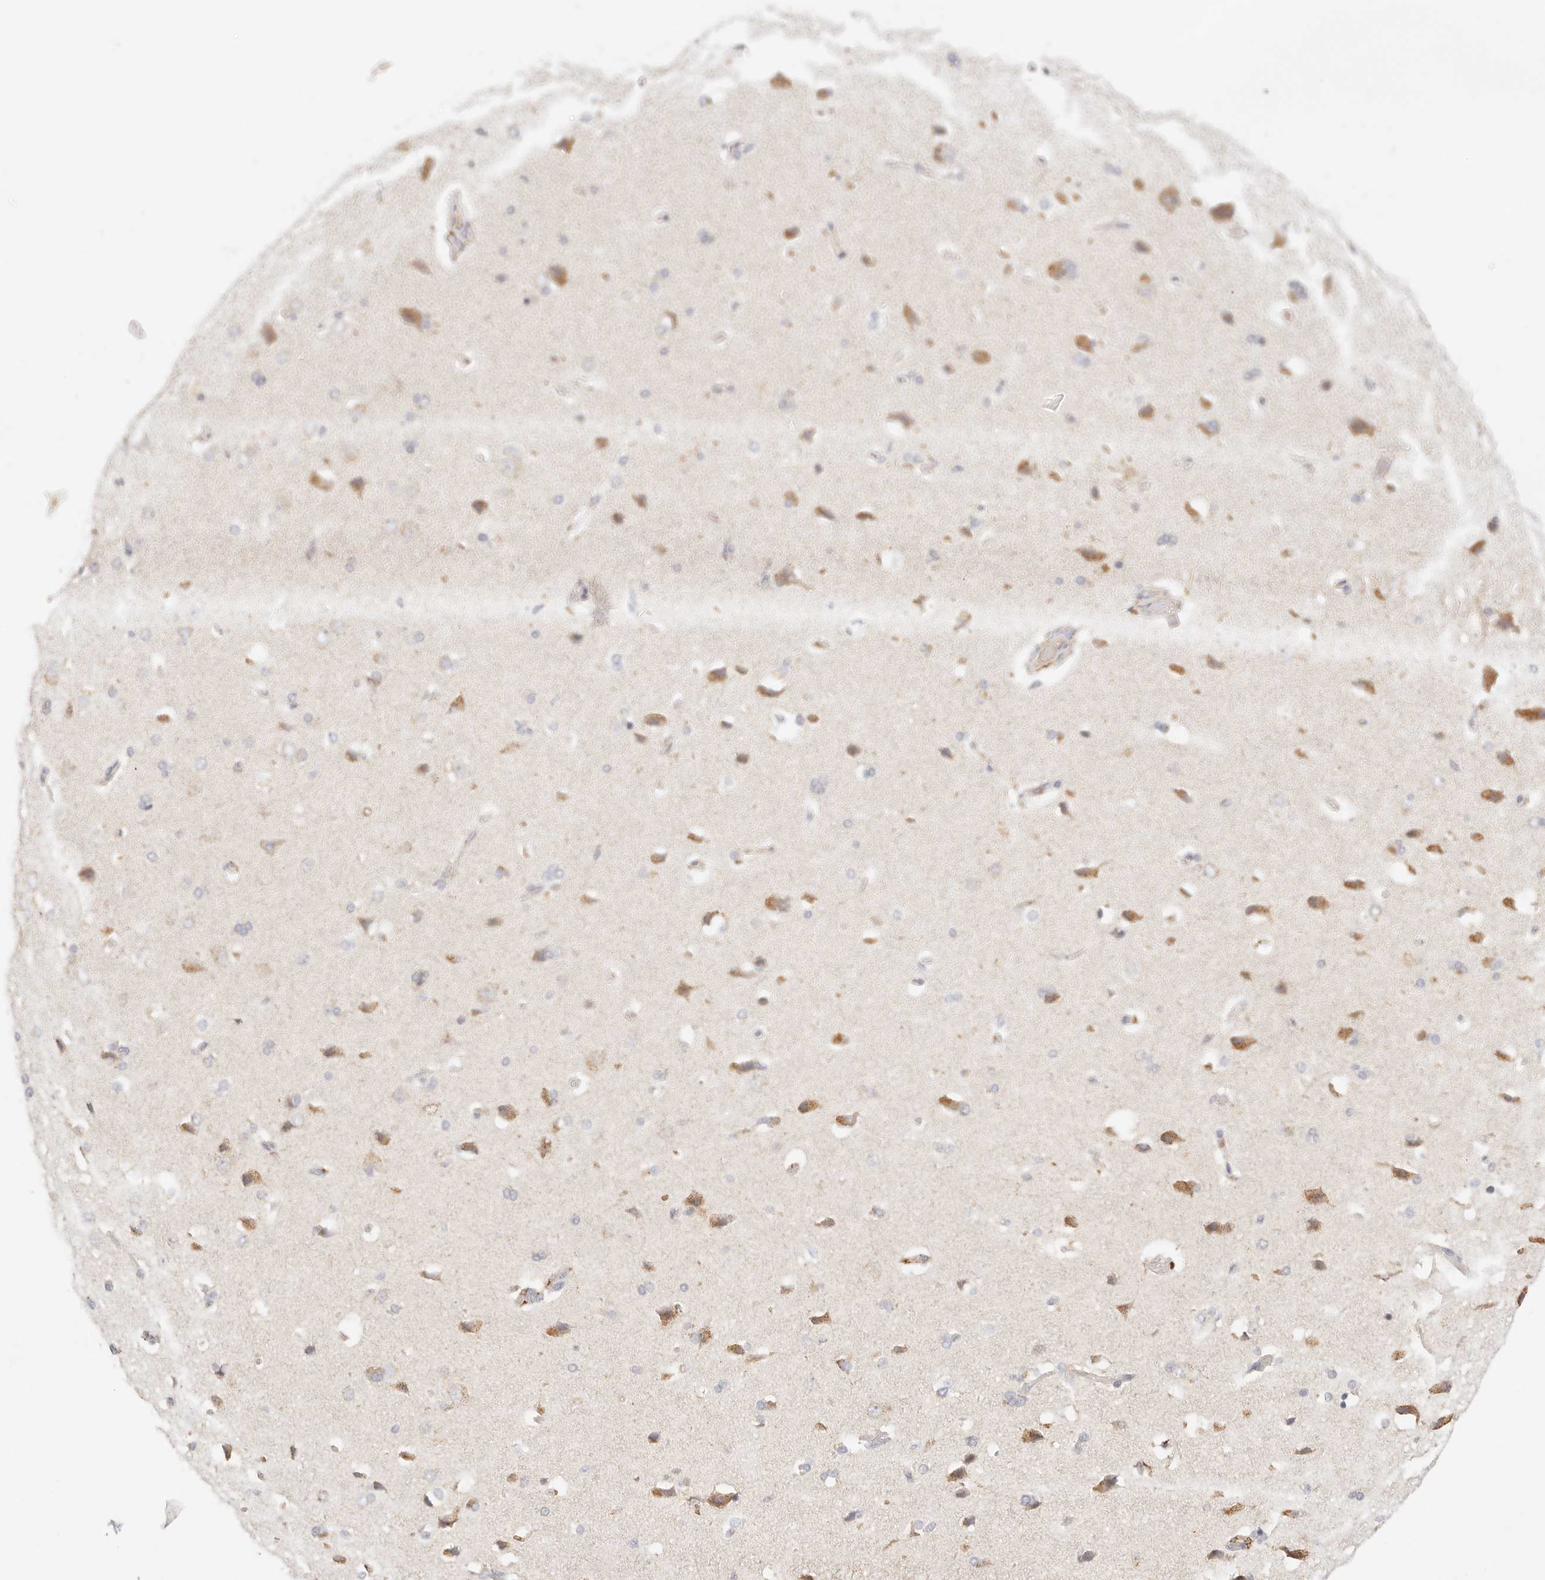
{"staining": {"intensity": "weak", "quantity": "25%-75%", "location": "cytoplasmic/membranous"}, "tissue": "cerebral cortex", "cell_type": "Endothelial cells", "image_type": "normal", "snomed": [{"axis": "morphology", "description": "Normal tissue, NOS"}, {"axis": "topography", "description": "Cerebral cortex"}], "caption": "A micrograph of human cerebral cortex stained for a protein demonstrates weak cytoplasmic/membranous brown staining in endothelial cells.", "gene": "HK2", "patient": {"sex": "male", "age": 62}}